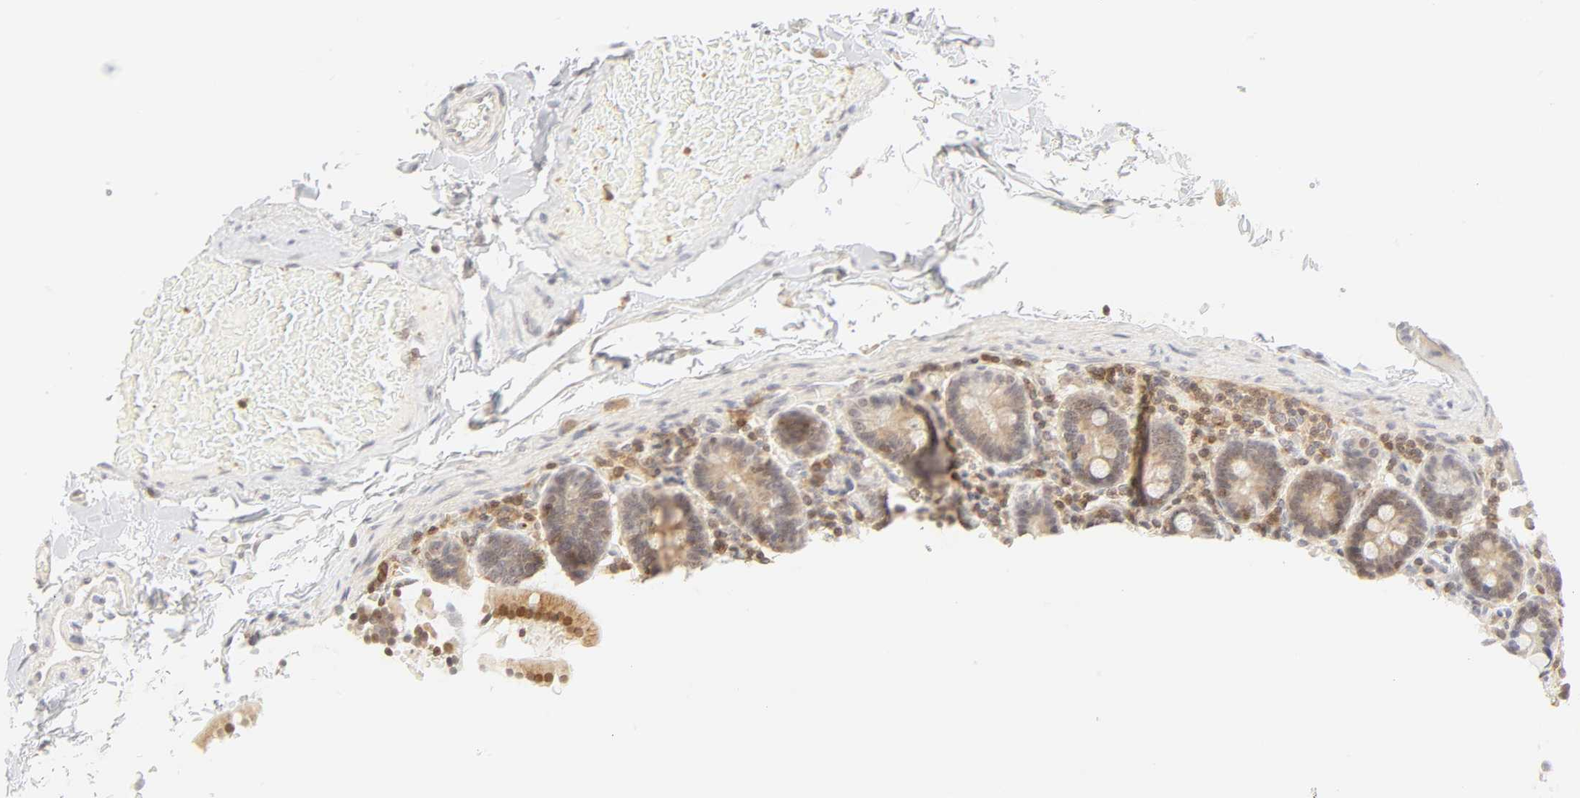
{"staining": {"intensity": "moderate", "quantity": ">75%", "location": "cytoplasmic/membranous"}, "tissue": "duodenum", "cell_type": "Glandular cells", "image_type": "normal", "snomed": [{"axis": "morphology", "description": "Normal tissue, NOS"}, {"axis": "topography", "description": "Duodenum"}], "caption": "Duodenum was stained to show a protein in brown. There is medium levels of moderate cytoplasmic/membranous staining in approximately >75% of glandular cells. (brown staining indicates protein expression, while blue staining denotes nuclei).", "gene": "KIF2A", "patient": {"sex": "female", "age": 53}}